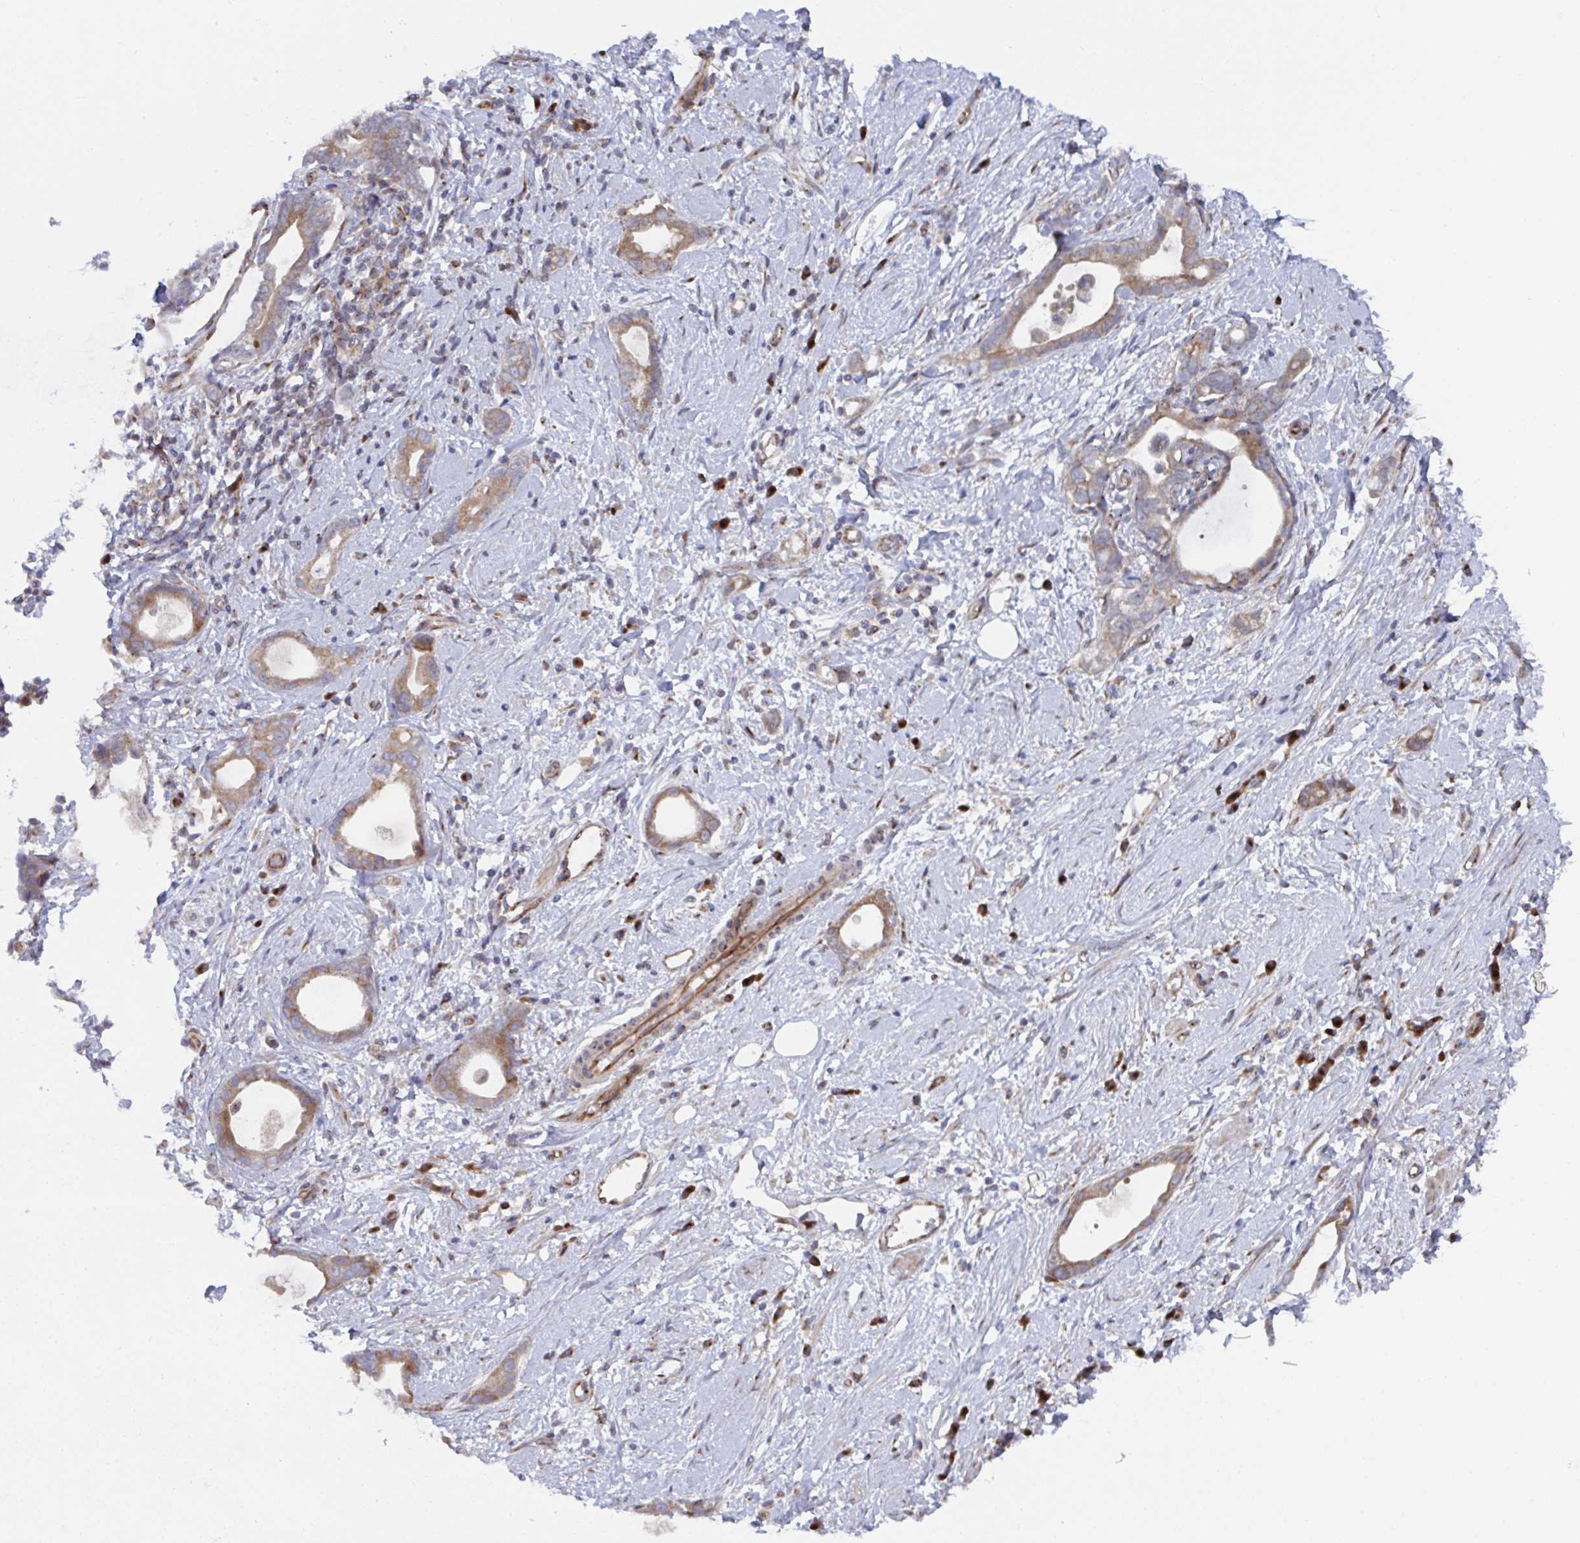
{"staining": {"intensity": "moderate", "quantity": ">75%", "location": "cytoplasmic/membranous"}, "tissue": "stomach cancer", "cell_type": "Tumor cells", "image_type": "cancer", "snomed": [{"axis": "morphology", "description": "Adenocarcinoma, NOS"}, {"axis": "topography", "description": "Stomach"}], "caption": "Protein analysis of stomach cancer tissue displays moderate cytoplasmic/membranous positivity in approximately >75% of tumor cells. Using DAB (3,3'-diaminobenzidine) (brown) and hematoxylin (blue) stains, captured at high magnification using brightfield microscopy.", "gene": "FJX1", "patient": {"sex": "male", "age": 55}}